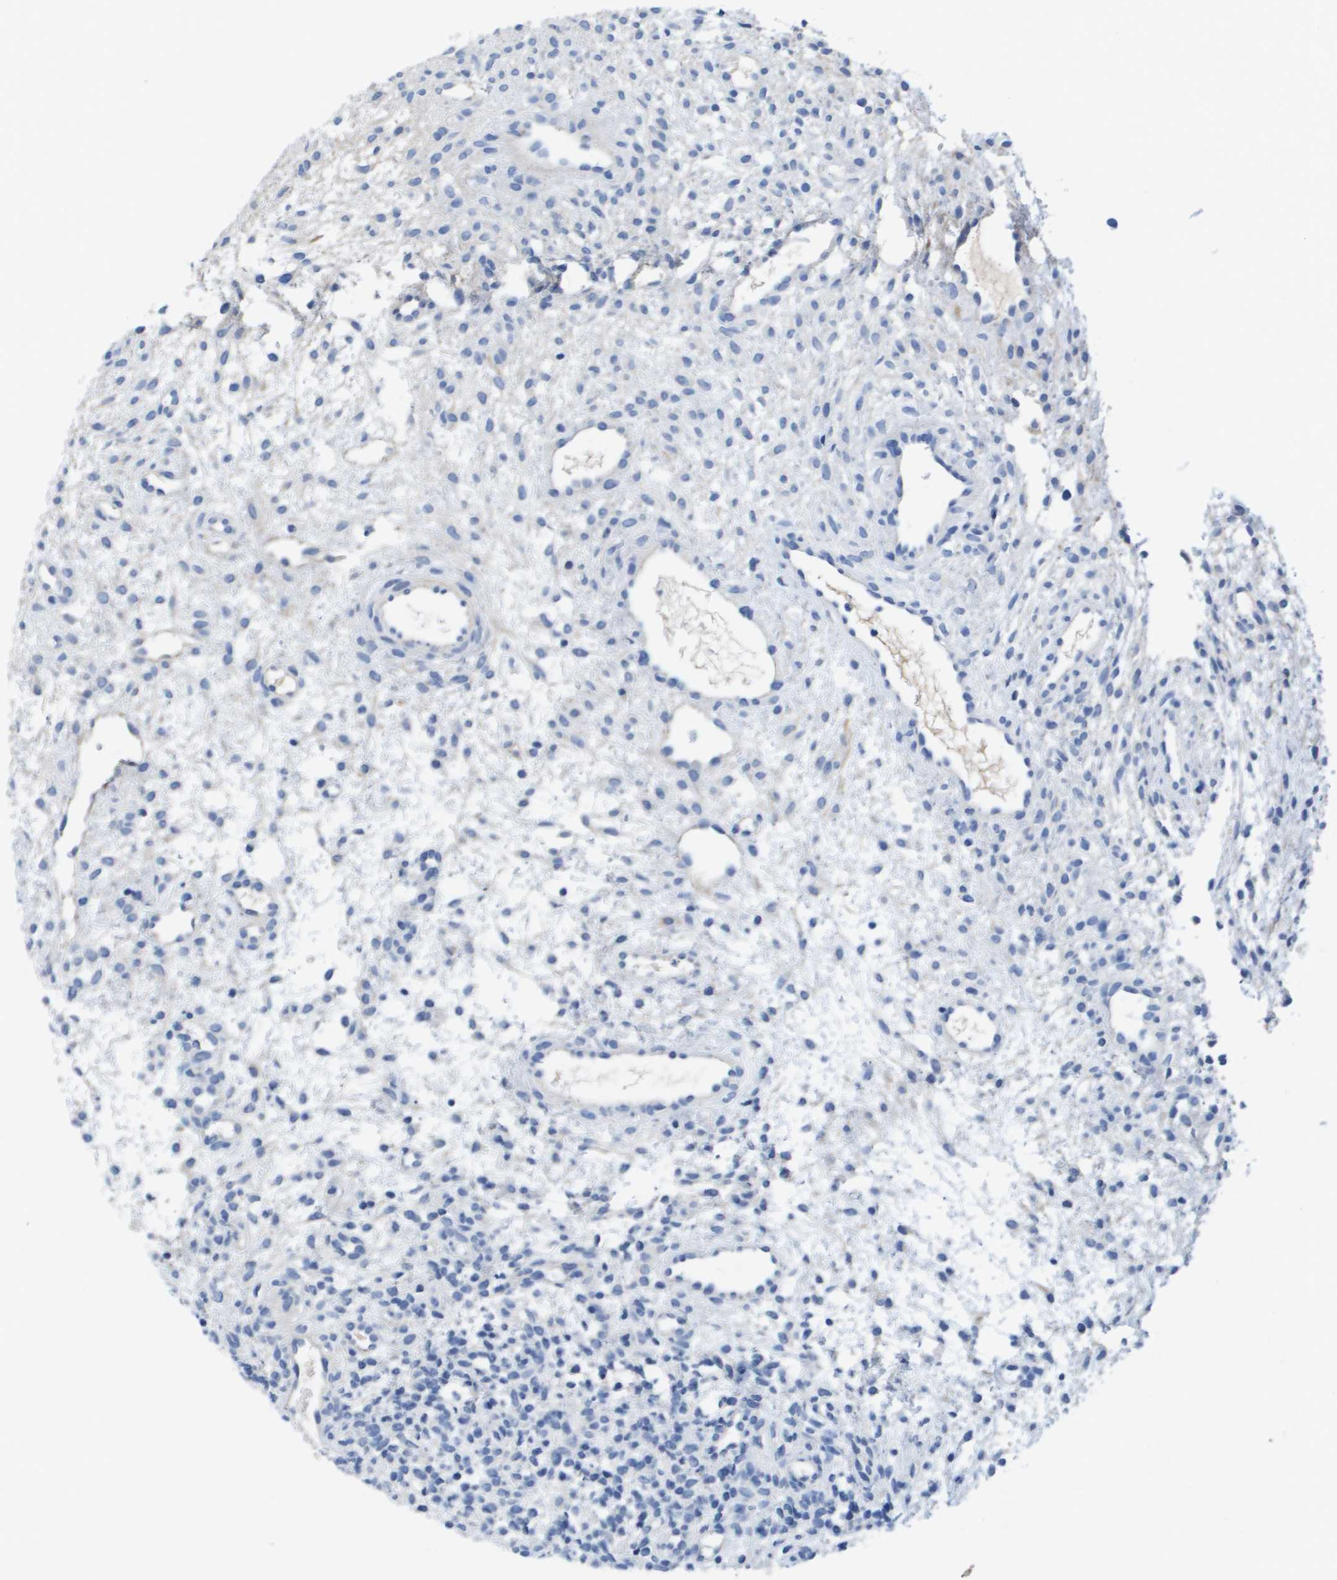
{"staining": {"intensity": "negative", "quantity": "none", "location": "none"}, "tissue": "ovary", "cell_type": "Ovarian stroma cells", "image_type": "normal", "snomed": [{"axis": "morphology", "description": "Normal tissue, NOS"}, {"axis": "topography", "description": "Ovary"}], "caption": "Protein analysis of unremarkable ovary demonstrates no significant positivity in ovarian stroma cells.", "gene": "APOA1", "patient": {"sex": "female", "age": 27}}